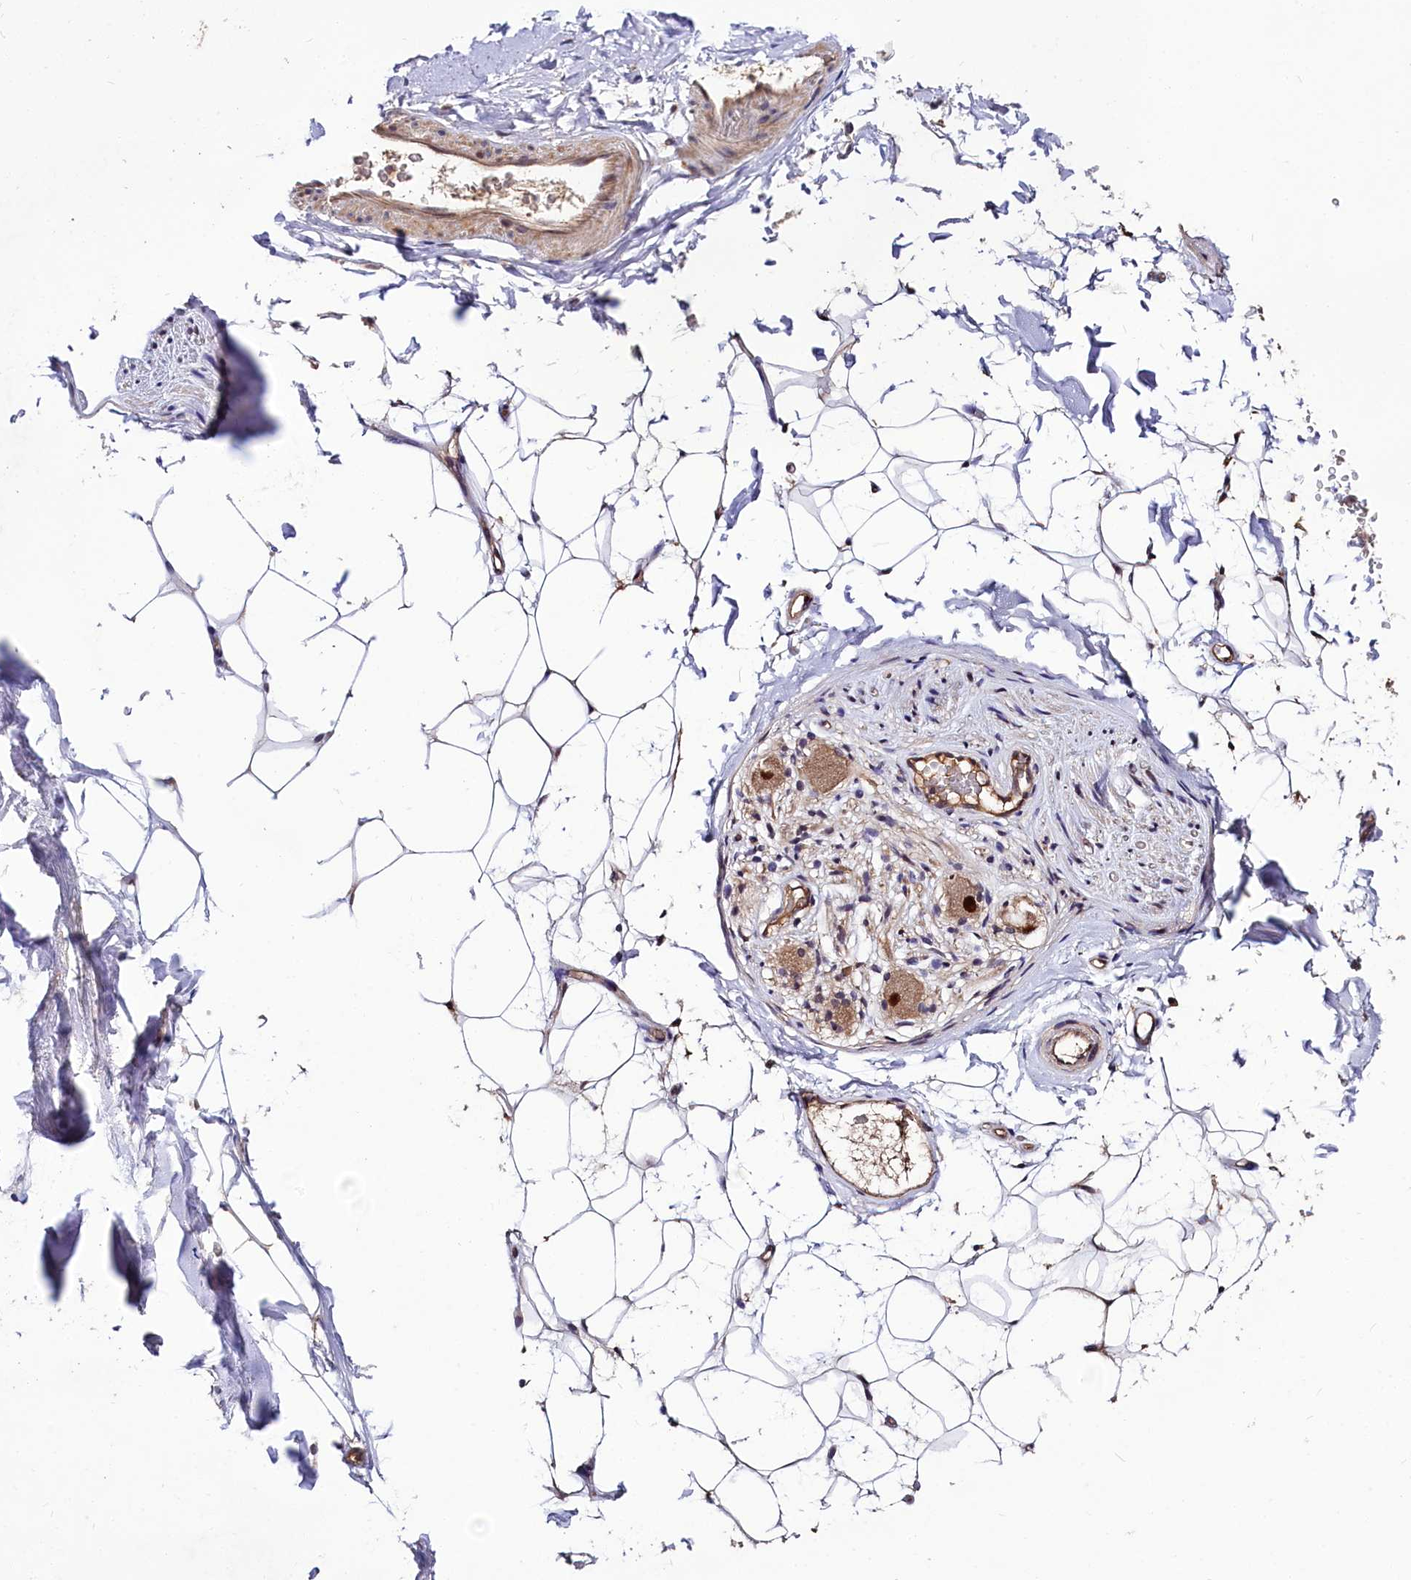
{"staining": {"intensity": "moderate", "quantity": ">75%", "location": "cytoplasmic/membranous,nuclear"}, "tissue": "adipose tissue", "cell_type": "Adipocytes", "image_type": "normal", "snomed": [{"axis": "morphology", "description": "Normal tissue, NOS"}, {"axis": "topography", "description": "Cartilage tissue"}, {"axis": "topography", "description": "Bronchus"}], "caption": "Benign adipose tissue reveals moderate cytoplasmic/membranous,nuclear expression in about >75% of adipocytes.", "gene": "UBE3A", "patient": {"sex": "female", "age": 73}}